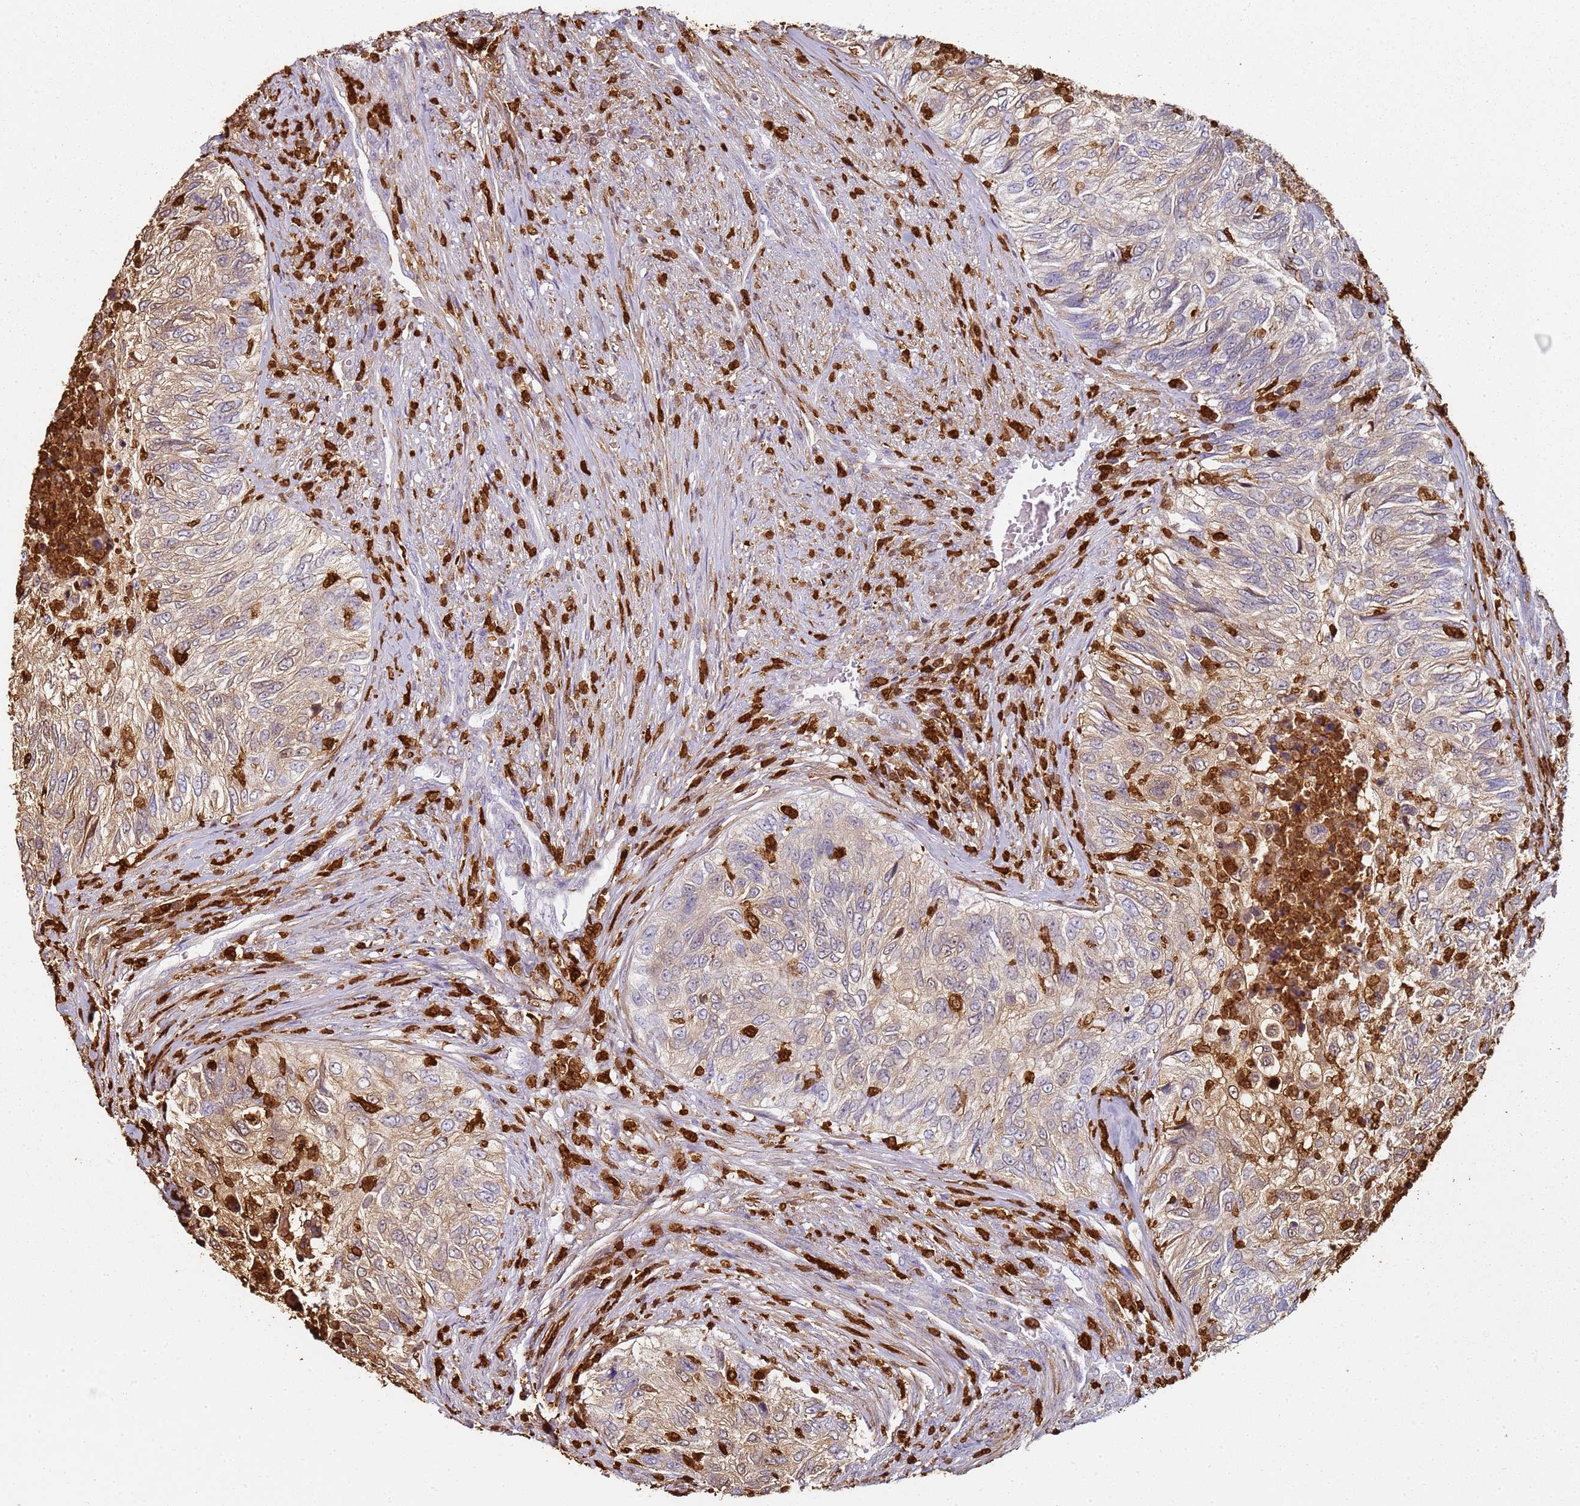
{"staining": {"intensity": "weak", "quantity": "25%-75%", "location": "cytoplasmic/membranous"}, "tissue": "urothelial cancer", "cell_type": "Tumor cells", "image_type": "cancer", "snomed": [{"axis": "morphology", "description": "Urothelial carcinoma, High grade"}, {"axis": "topography", "description": "Urinary bladder"}], "caption": "Immunohistochemistry image of urothelial carcinoma (high-grade) stained for a protein (brown), which shows low levels of weak cytoplasmic/membranous expression in approximately 25%-75% of tumor cells.", "gene": "S100A4", "patient": {"sex": "female", "age": 60}}